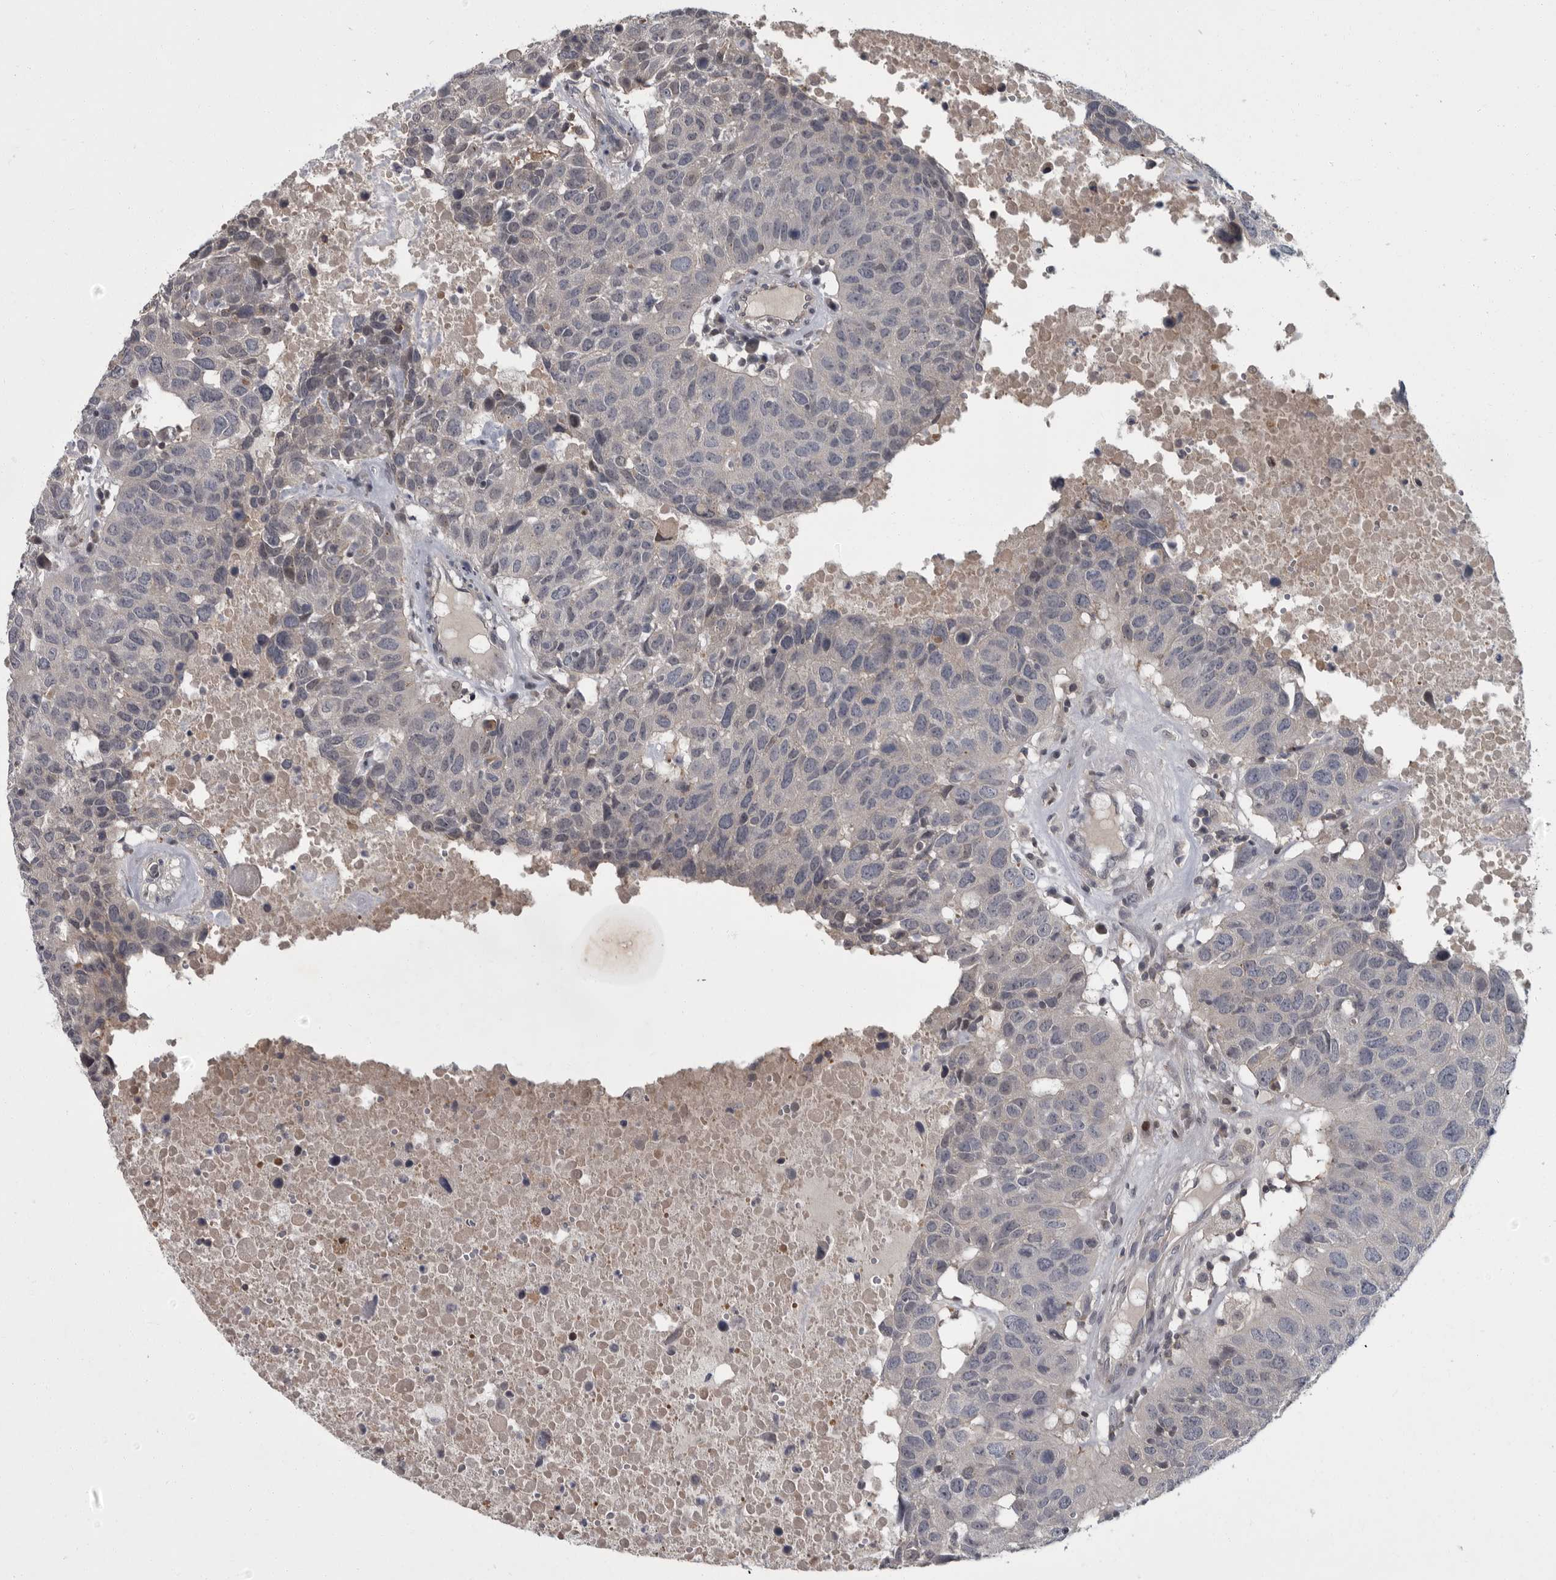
{"staining": {"intensity": "negative", "quantity": "none", "location": "none"}, "tissue": "head and neck cancer", "cell_type": "Tumor cells", "image_type": "cancer", "snomed": [{"axis": "morphology", "description": "Squamous cell carcinoma, NOS"}, {"axis": "topography", "description": "Head-Neck"}], "caption": "This is an IHC histopathology image of human squamous cell carcinoma (head and neck). There is no expression in tumor cells.", "gene": "PDE7A", "patient": {"sex": "male", "age": 66}}